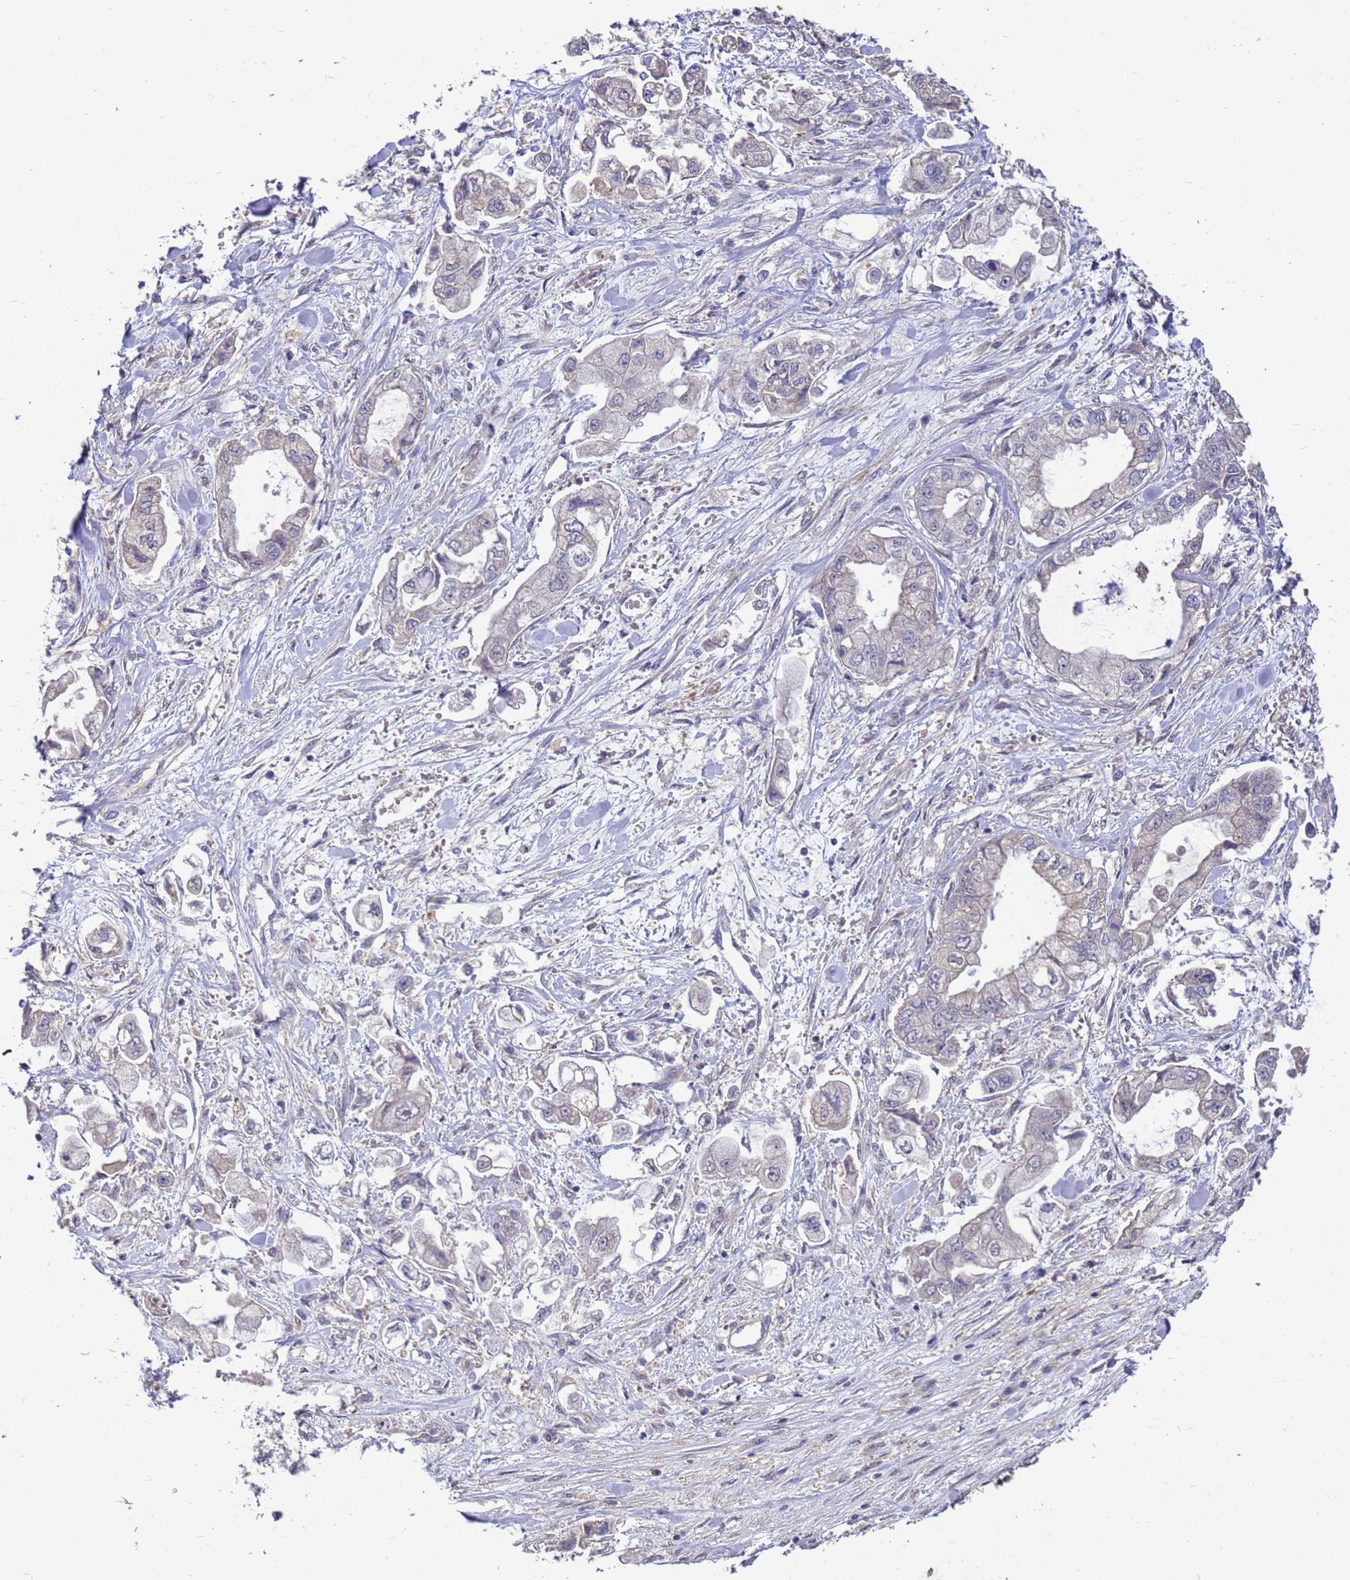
{"staining": {"intensity": "negative", "quantity": "none", "location": "none"}, "tissue": "stomach cancer", "cell_type": "Tumor cells", "image_type": "cancer", "snomed": [{"axis": "morphology", "description": "Adenocarcinoma, NOS"}, {"axis": "topography", "description": "Stomach"}], "caption": "The image reveals no significant positivity in tumor cells of stomach cancer (adenocarcinoma).", "gene": "EIF4EBP3", "patient": {"sex": "male", "age": 62}}